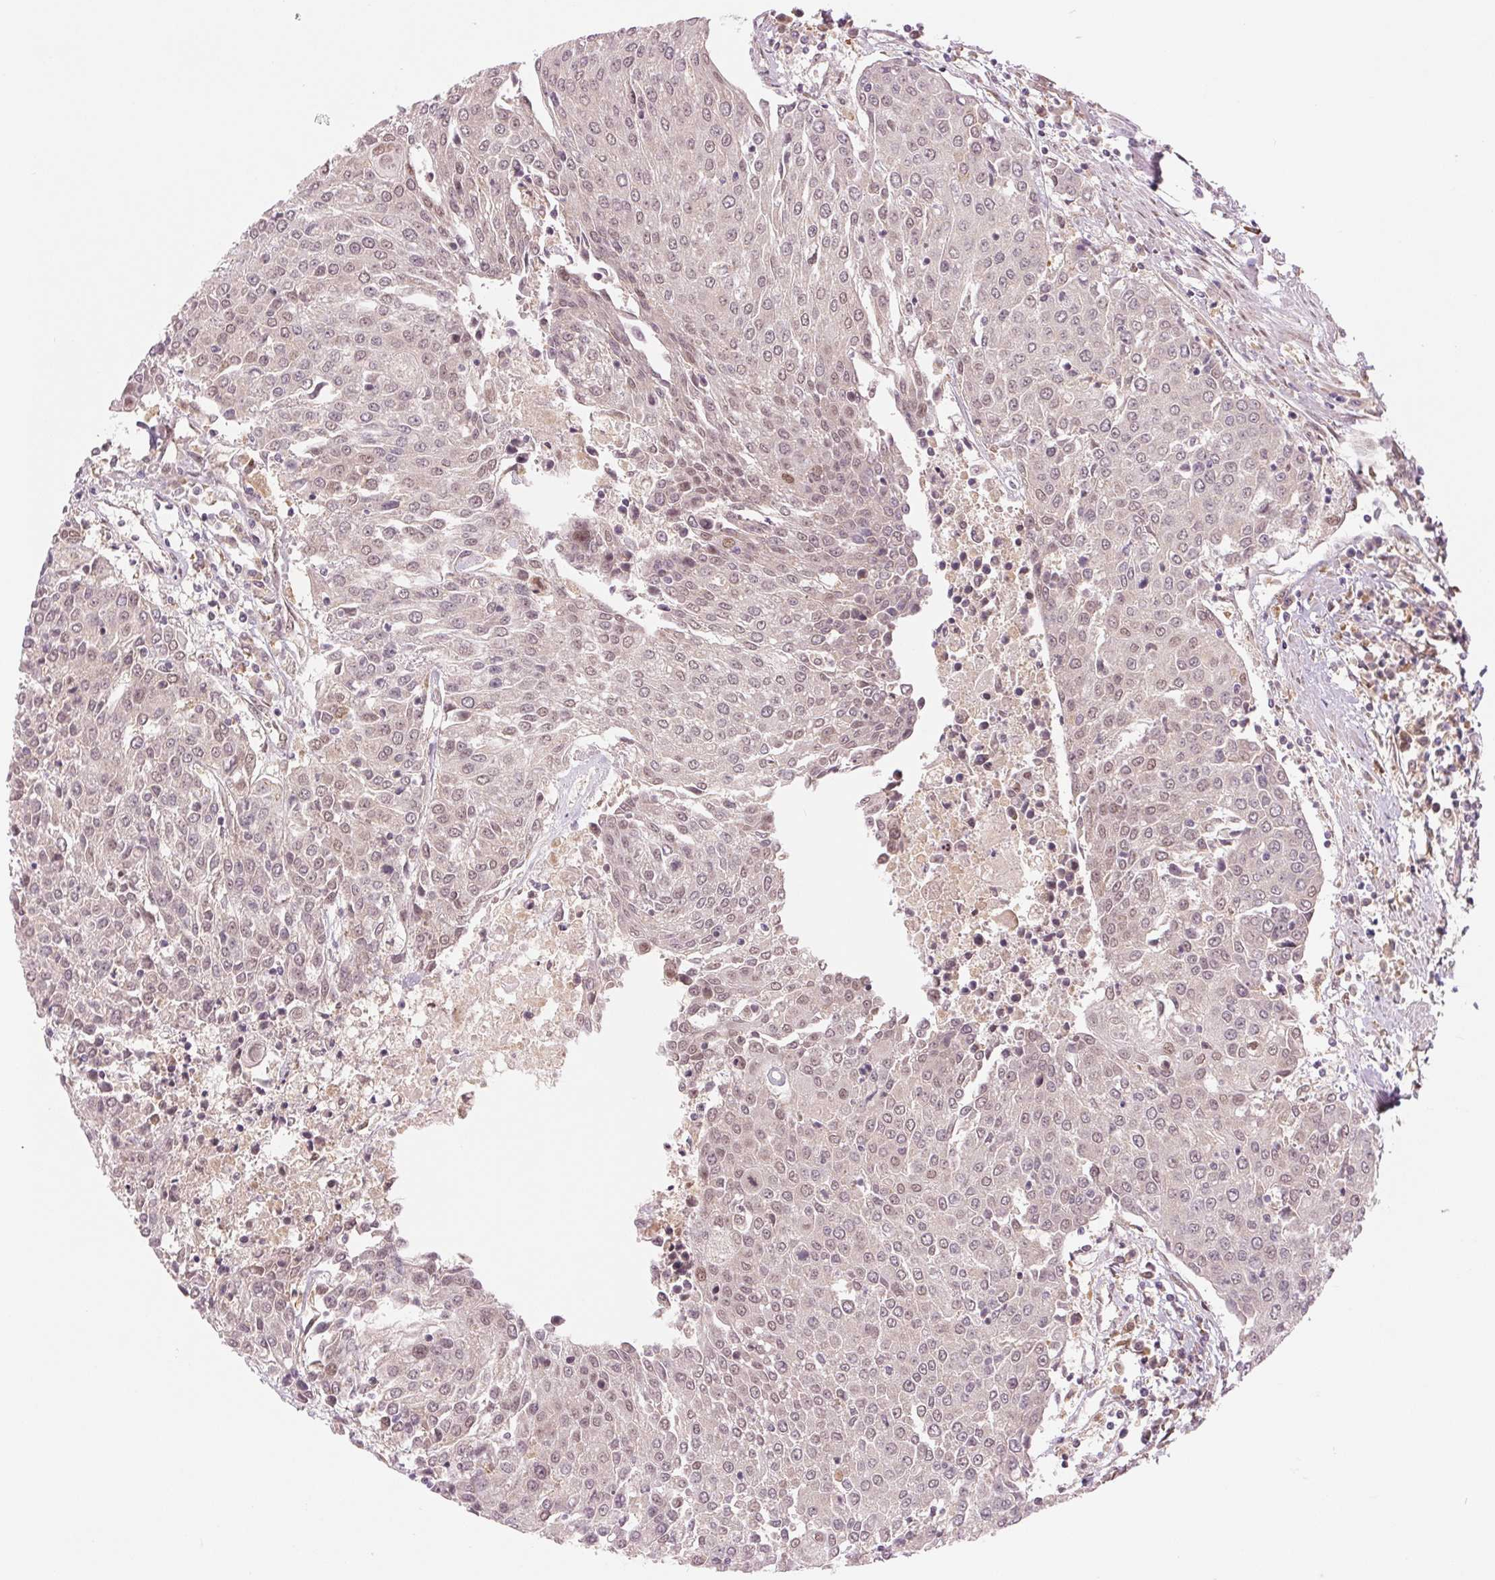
{"staining": {"intensity": "weak", "quantity": "25%-75%", "location": "nuclear"}, "tissue": "urothelial cancer", "cell_type": "Tumor cells", "image_type": "cancer", "snomed": [{"axis": "morphology", "description": "Urothelial carcinoma, High grade"}, {"axis": "topography", "description": "Urinary bladder"}], "caption": "DAB (3,3'-diaminobenzidine) immunohistochemical staining of urothelial carcinoma (high-grade) demonstrates weak nuclear protein positivity in approximately 25%-75% of tumor cells.", "gene": "ERI3", "patient": {"sex": "female", "age": 85}}